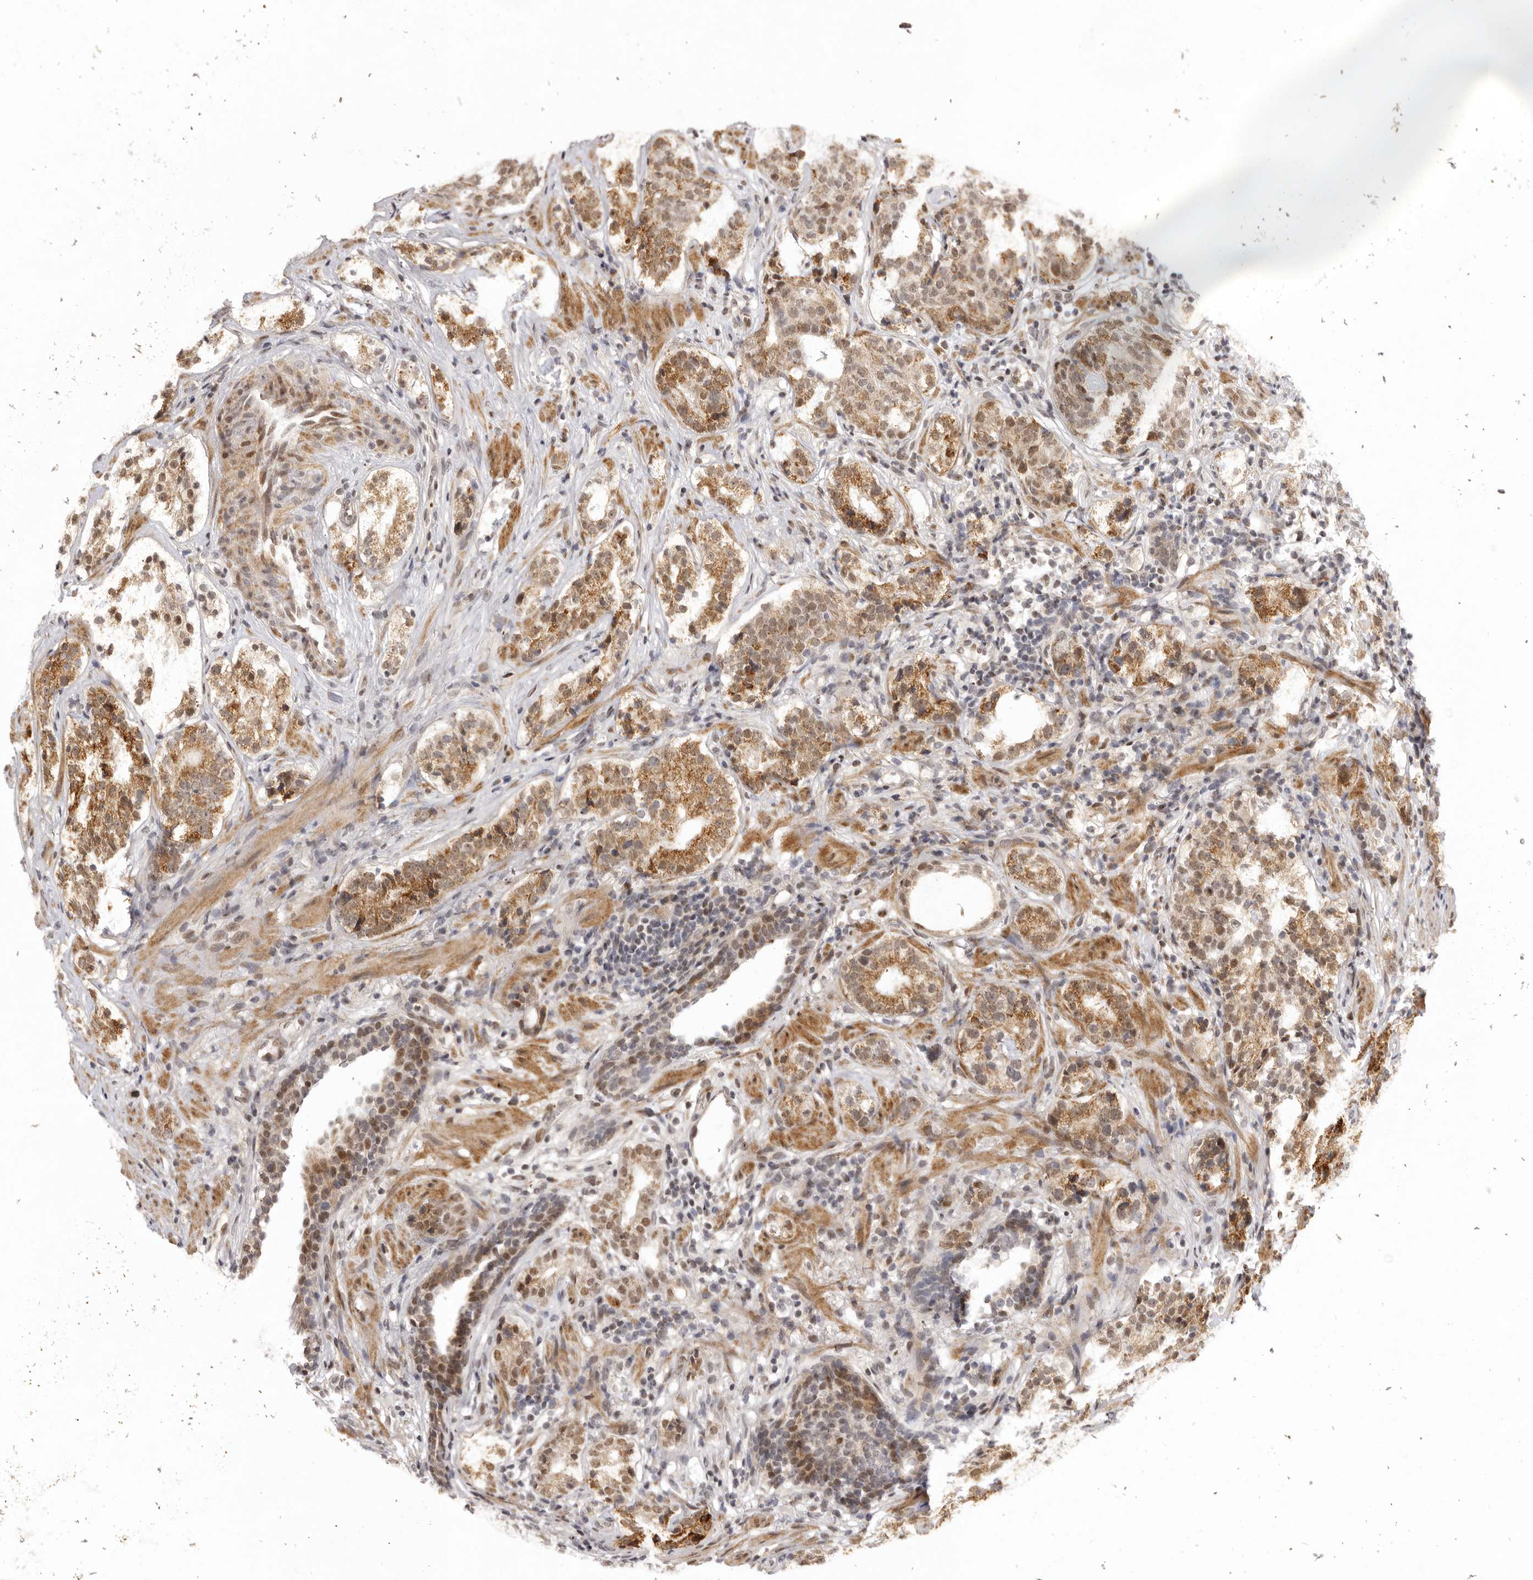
{"staining": {"intensity": "moderate", "quantity": "25%-75%", "location": "cytoplasmic/membranous,nuclear"}, "tissue": "prostate cancer", "cell_type": "Tumor cells", "image_type": "cancer", "snomed": [{"axis": "morphology", "description": "Adenocarcinoma, High grade"}, {"axis": "topography", "description": "Prostate"}], "caption": "A micrograph of prostate adenocarcinoma (high-grade) stained for a protein demonstrates moderate cytoplasmic/membranous and nuclear brown staining in tumor cells.", "gene": "ZNF326", "patient": {"sex": "male", "age": 56}}